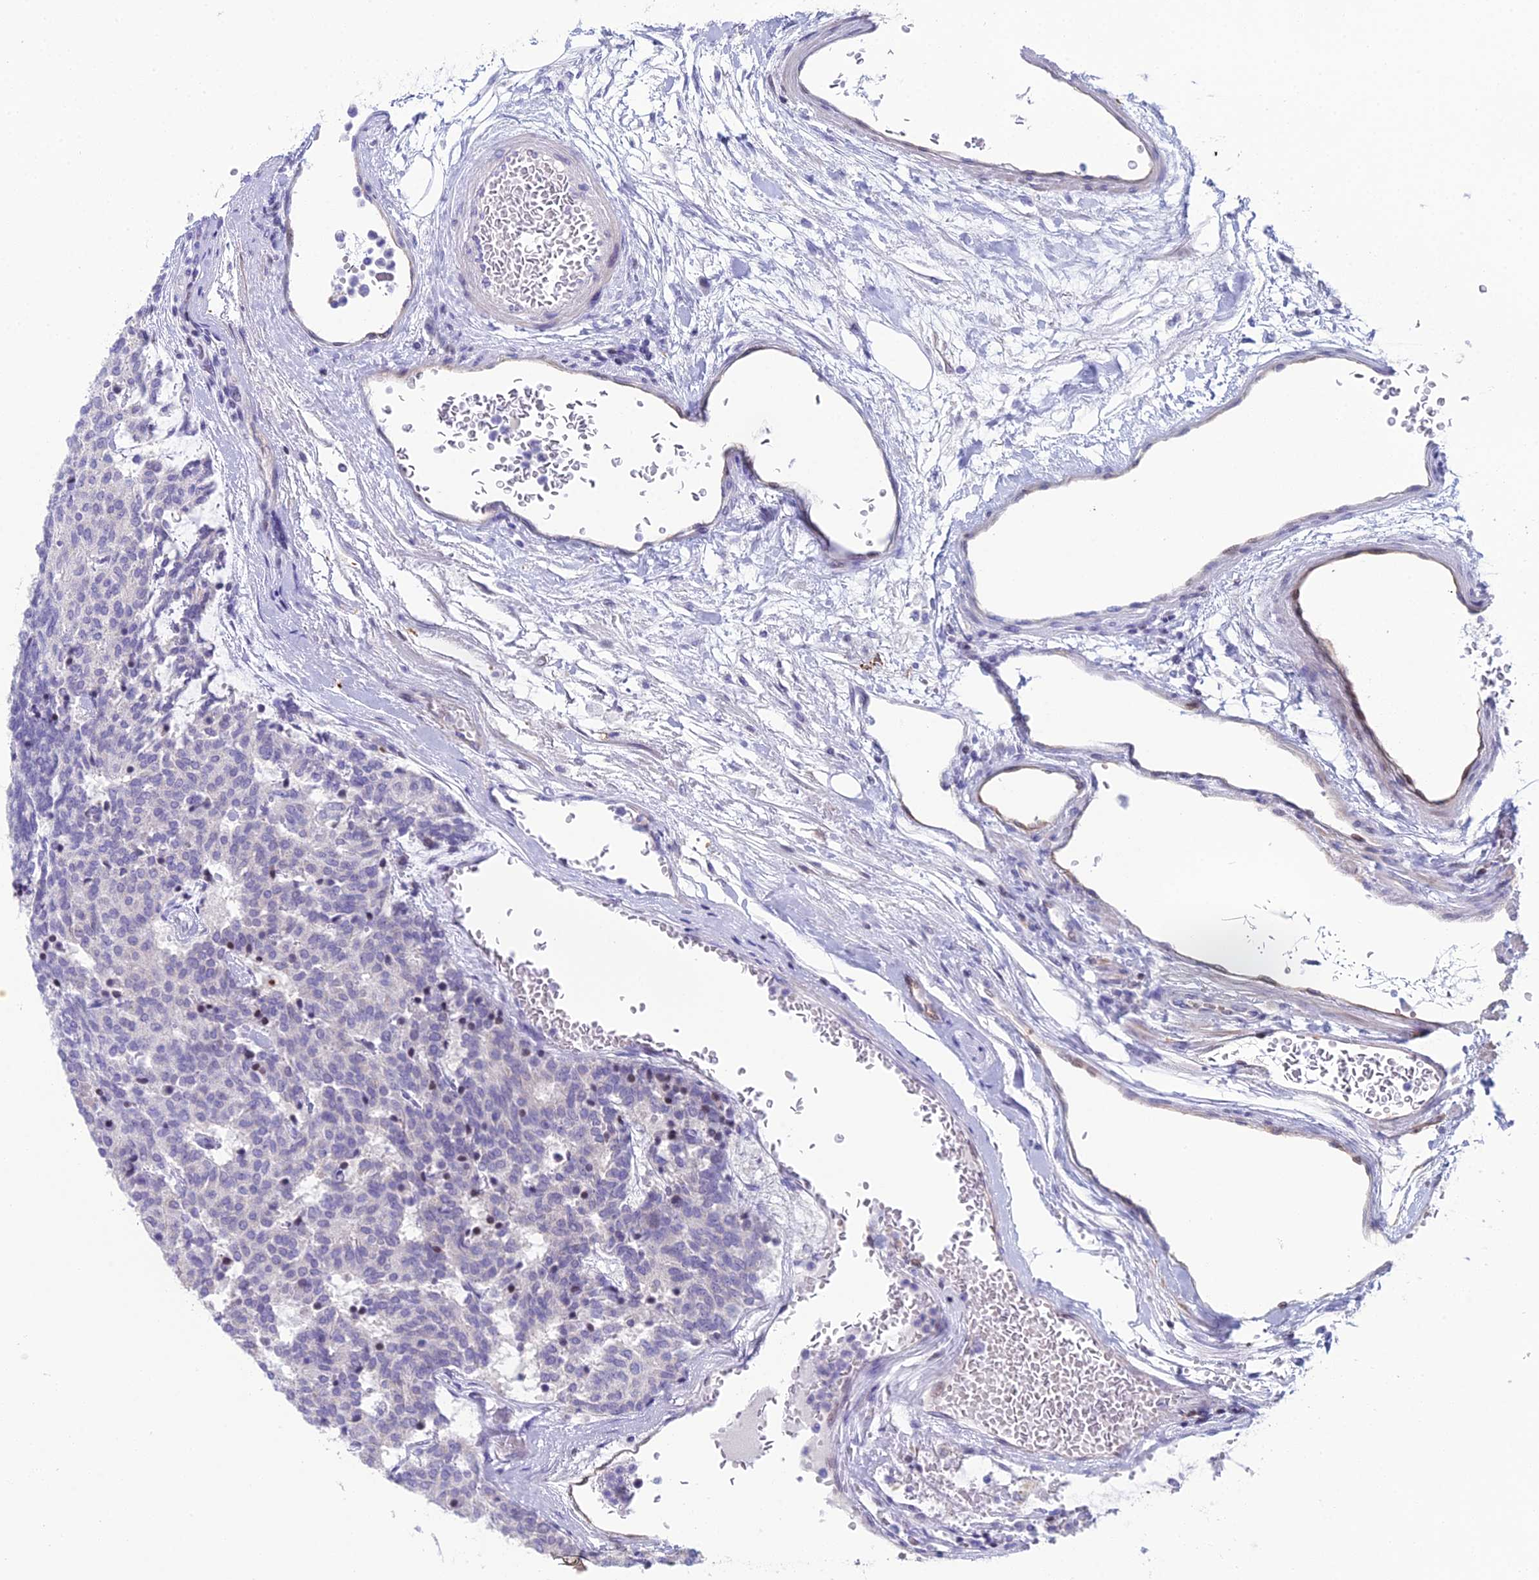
{"staining": {"intensity": "negative", "quantity": "none", "location": "none"}, "tissue": "carcinoid", "cell_type": "Tumor cells", "image_type": "cancer", "snomed": [{"axis": "morphology", "description": "Carcinoid, malignant, NOS"}, {"axis": "topography", "description": "Pancreas"}], "caption": "Immunohistochemical staining of carcinoid displays no significant positivity in tumor cells.", "gene": "CC2D2A", "patient": {"sex": "female", "age": 54}}